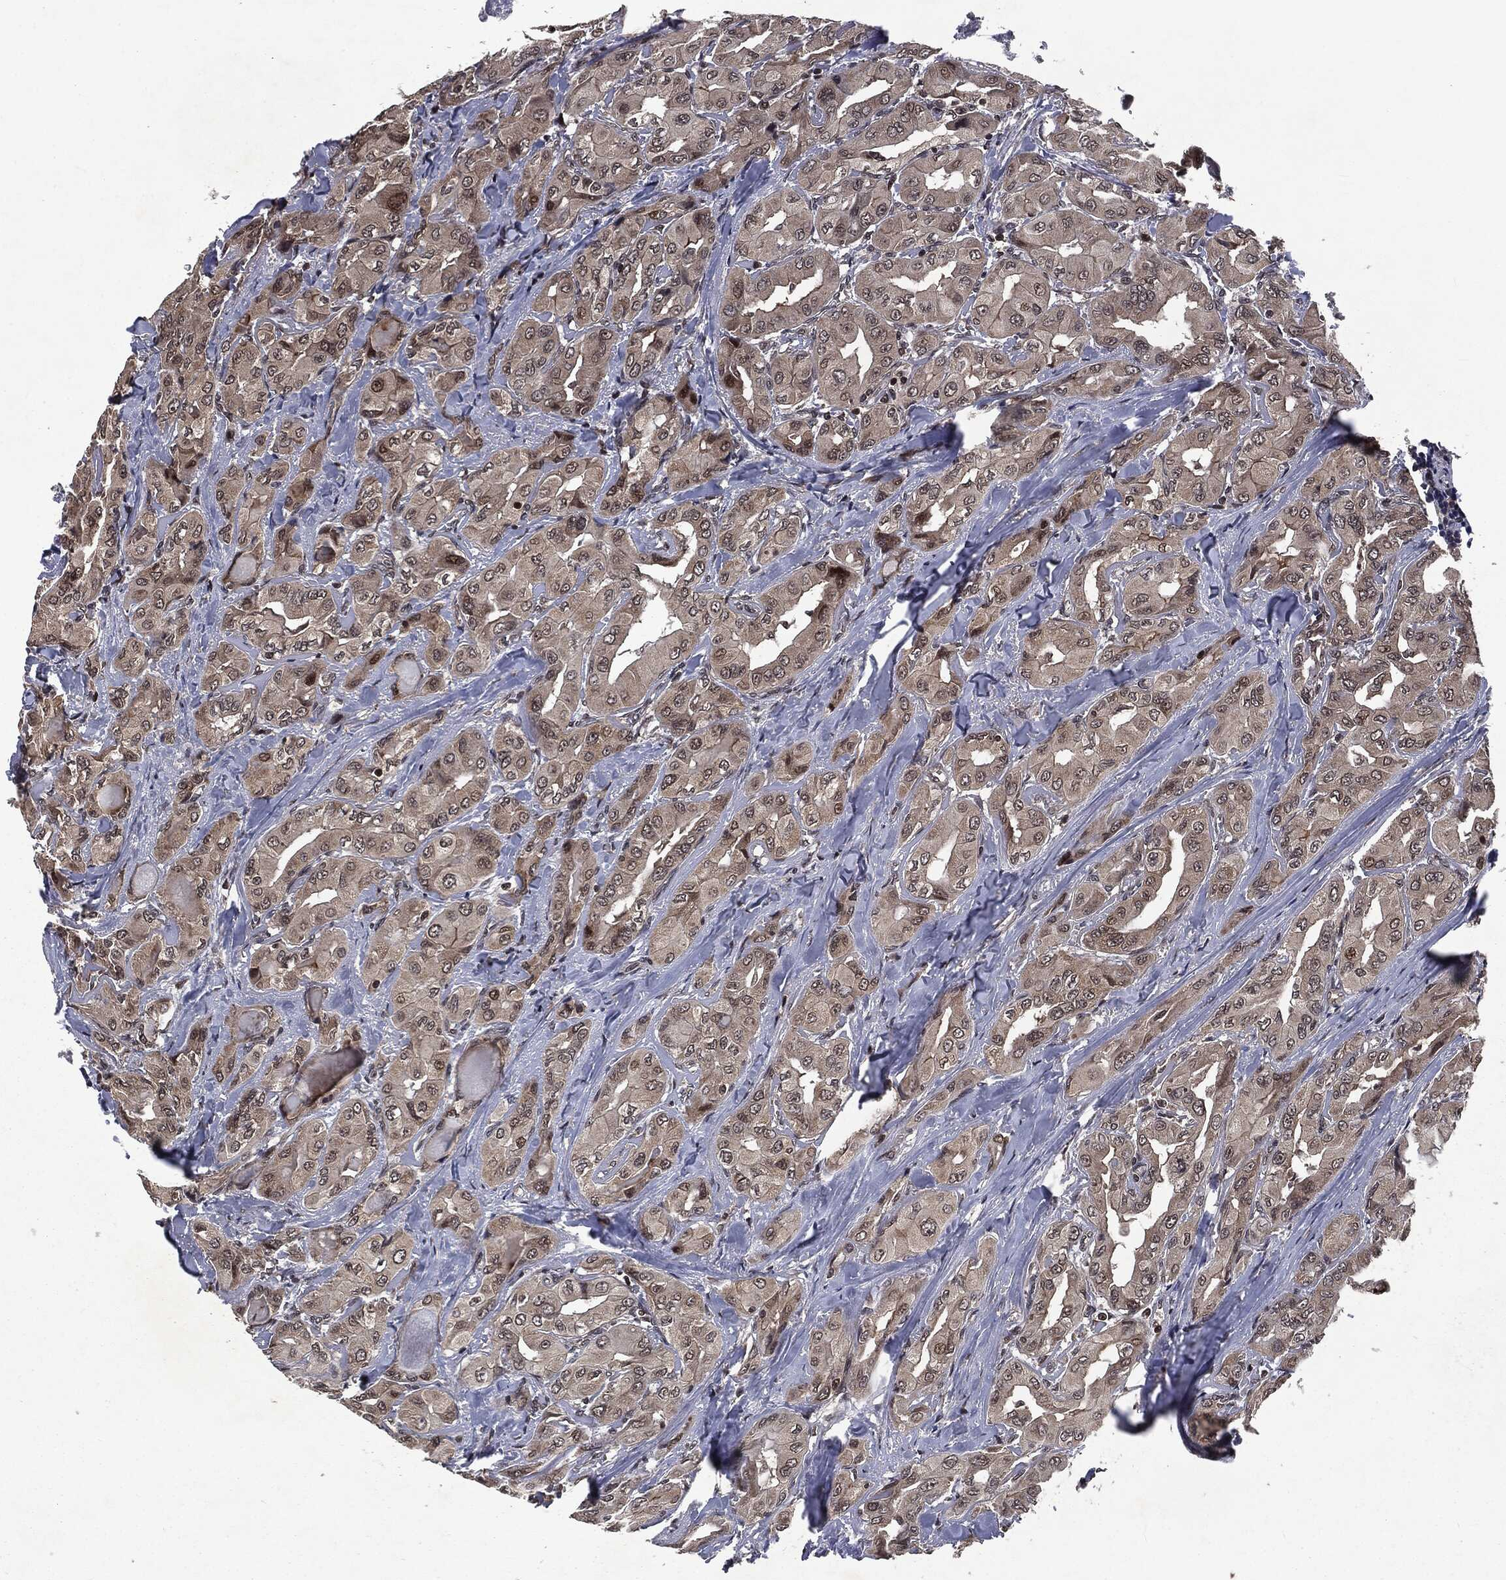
{"staining": {"intensity": "negative", "quantity": "none", "location": "none"}, "tissue": "thyroid cancer", "cell_type": "Tumor cells", "image_type": "cancer", "snomed": [{"axis": "morphology", "description": "Normal tissue, NOS"}, {"axis": "morphology", "description": "Papillary adenocarcinoma, NOS"}, {"axis": "topography", "description": "Thyroid gland"}], "caption": "The immunohistochemistry image has no significant expression in tumor cells of thyroid cancer tissue.", "gene": "STAU2", "patient": {"sex": "female", "age": 66}}